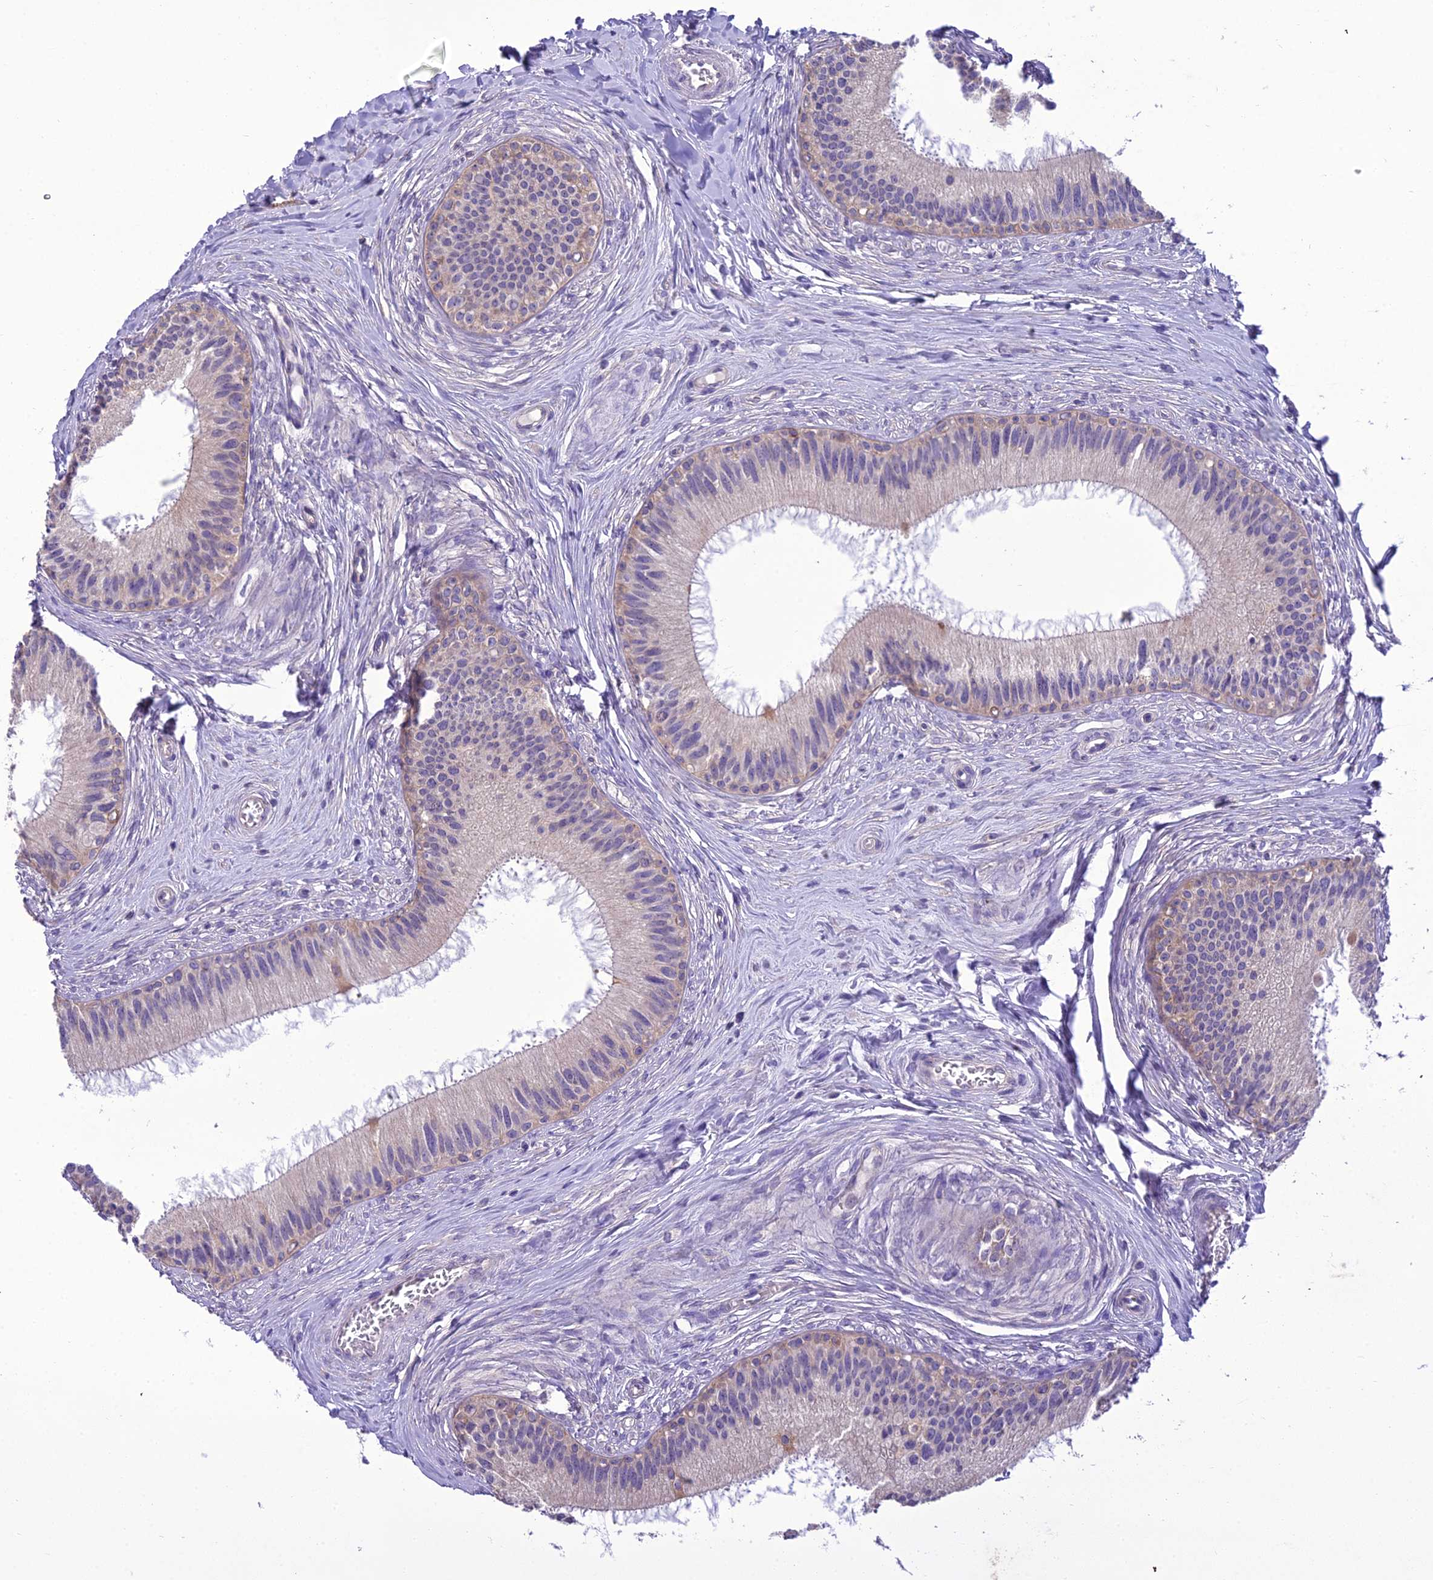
{"staining": {"intensity": "moderate", "quantity": "<25%", "location": "cytoplasmic/membranous"}, "tissue": "epididymis", "cell_type": "Glandular cells", "image_type": "normal", "snomed": [{"axis": "morphology", "description": "Normal tissue, NOS"}, {"axis": "topography", "description": "Epididymis"}], "caption": "Protein staining by IHC reveals moderate cytoplasmic/membranous expression in approximately <25% of glandular cells in unremarkable epididymis.", "gene": "SCRT1", "patient": {"sex": "male", "age": 27}}